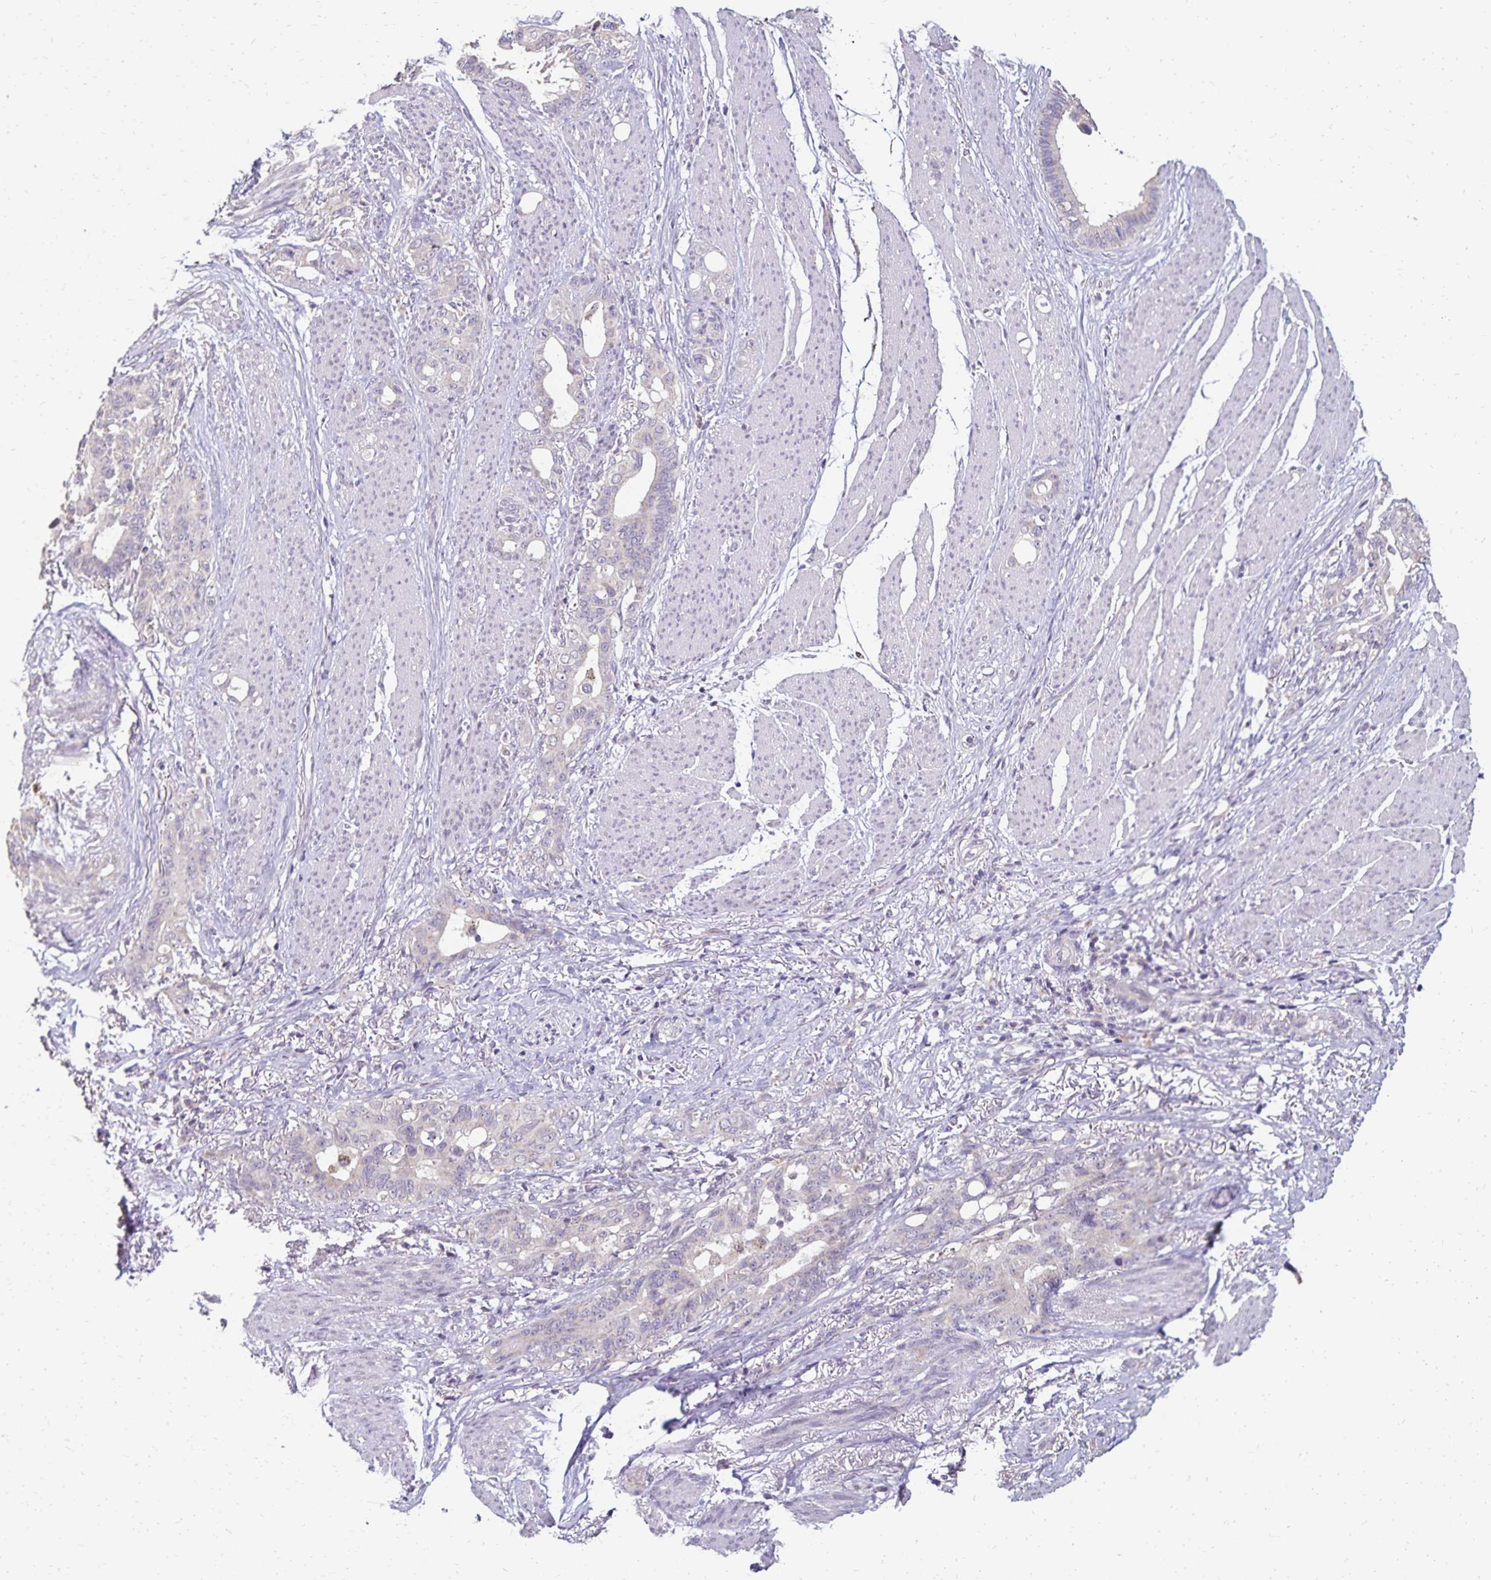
{"staining": {"intensity": "negative", "quantity": "none", "location": "none"}, "tissue": "stomach cancer", "cell_type": "Tumor cells", "image_type": "cancer", "snomed": [{"axis": "morphology", "description": "Normal tissue, NOS"}, {"axis": "morphology", "description": "Adenocarcinoma, NOS"}, {"axis": "topography", "description": "Esophagus"}, {"axis": "topography", "description": "Stomach, upper"}], "caption": "DAB immunohistochemical staining of human stomach cancer (adenocarcinoma) shows no significant staining in tumor cells. Brightfield microscopy of IHC stained with DAB (brown) and hematoxylin (blue), captured at high magnification.", "gene": "EMC10", "patient": {"sex": "male", "age": 62}}